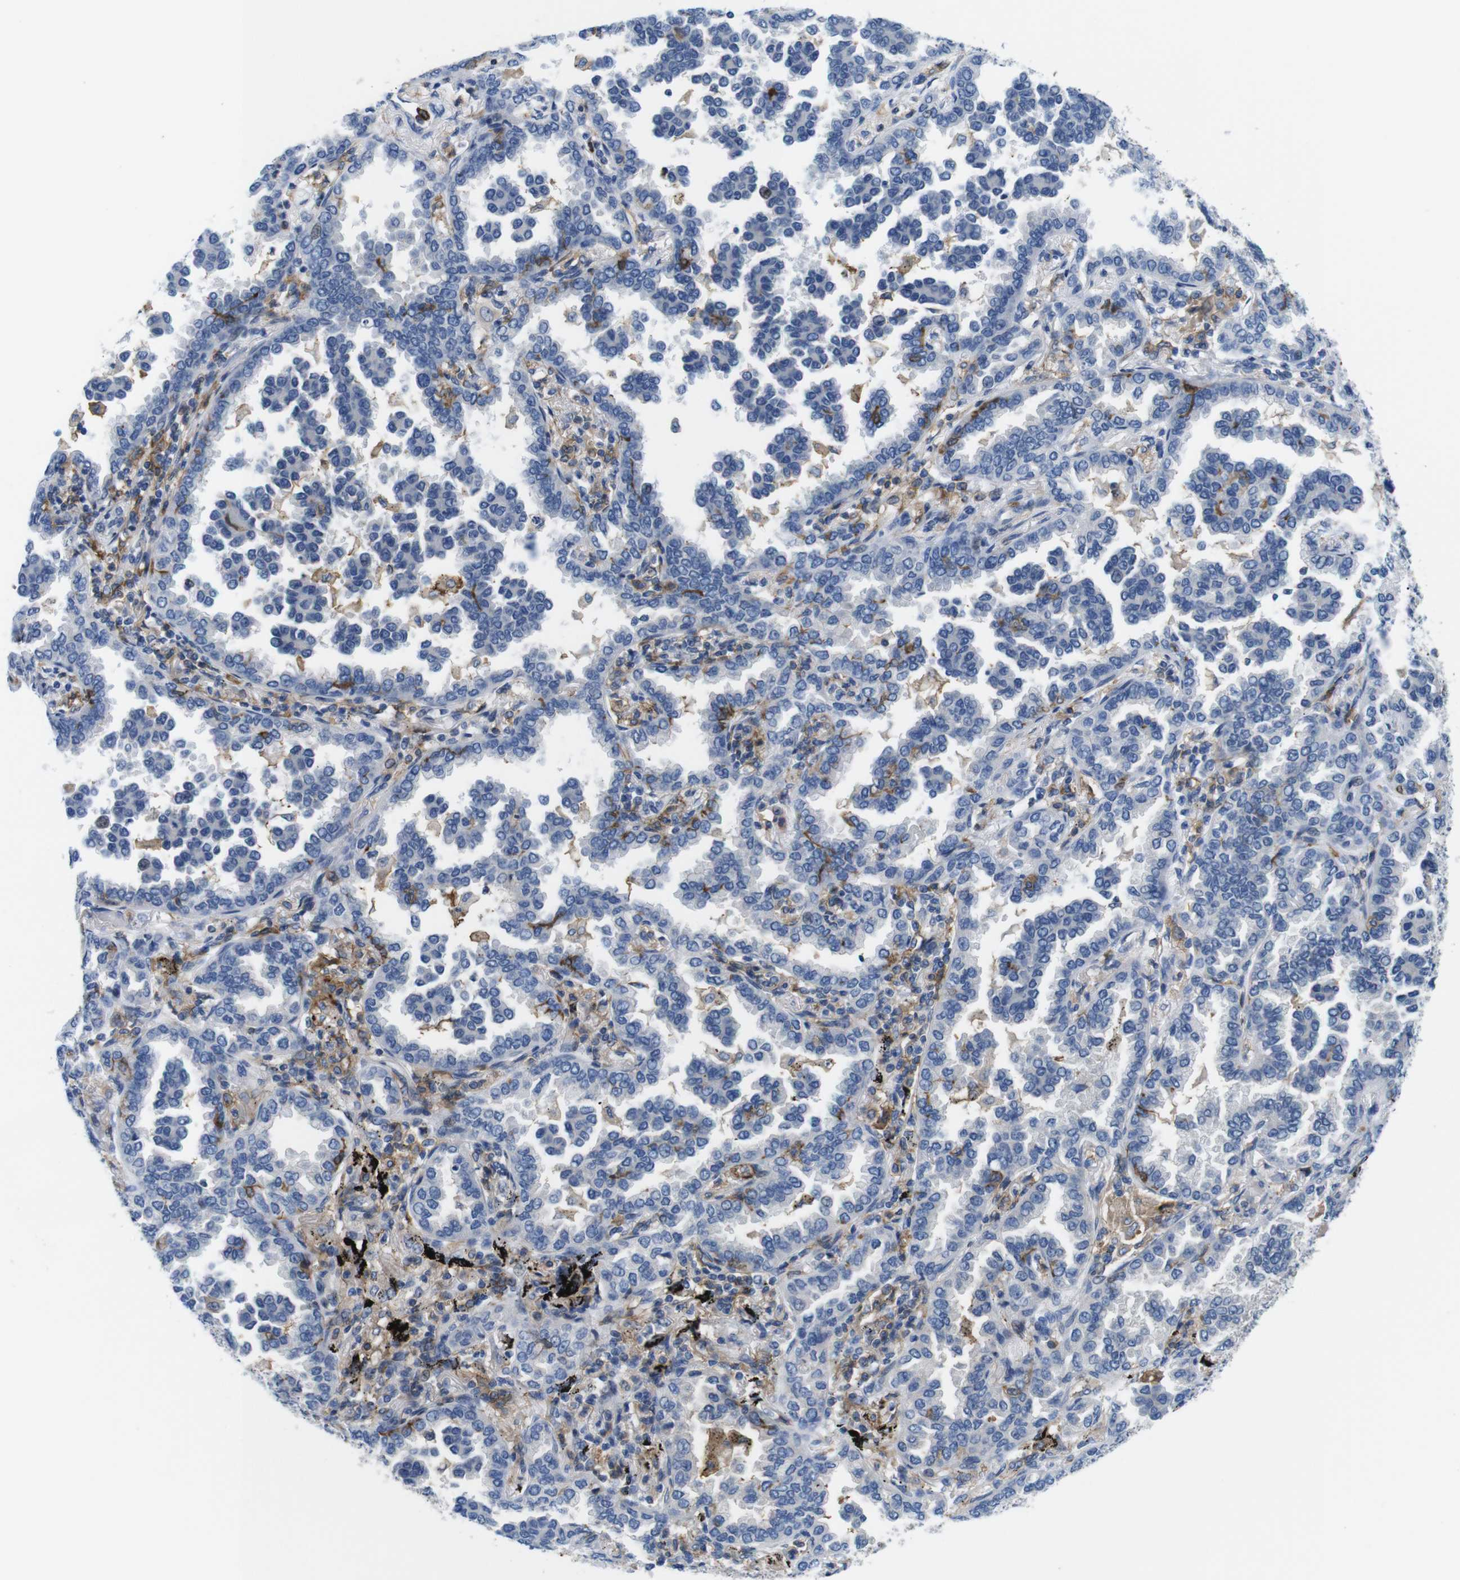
{"staining": {"intensity": "negative", "quantity": "none", "location": "none"}, "tissue": "lung cancer", "cell_type": "Tumor cells", "image_type": "cancer", "snomed": [{"axis": "morphology", "description": "Normal tissue, NOS"}, {"axis": "morphology", "description": "Adenocarcinoma, NOS"}, {"axis": "topography", "description": "Lung"}], "caption": "The image shows no staining of tumor cells in adenocarcinoma (lung).", "gene": "CD300C", "patient": {"sex": "male", "age": 59}}